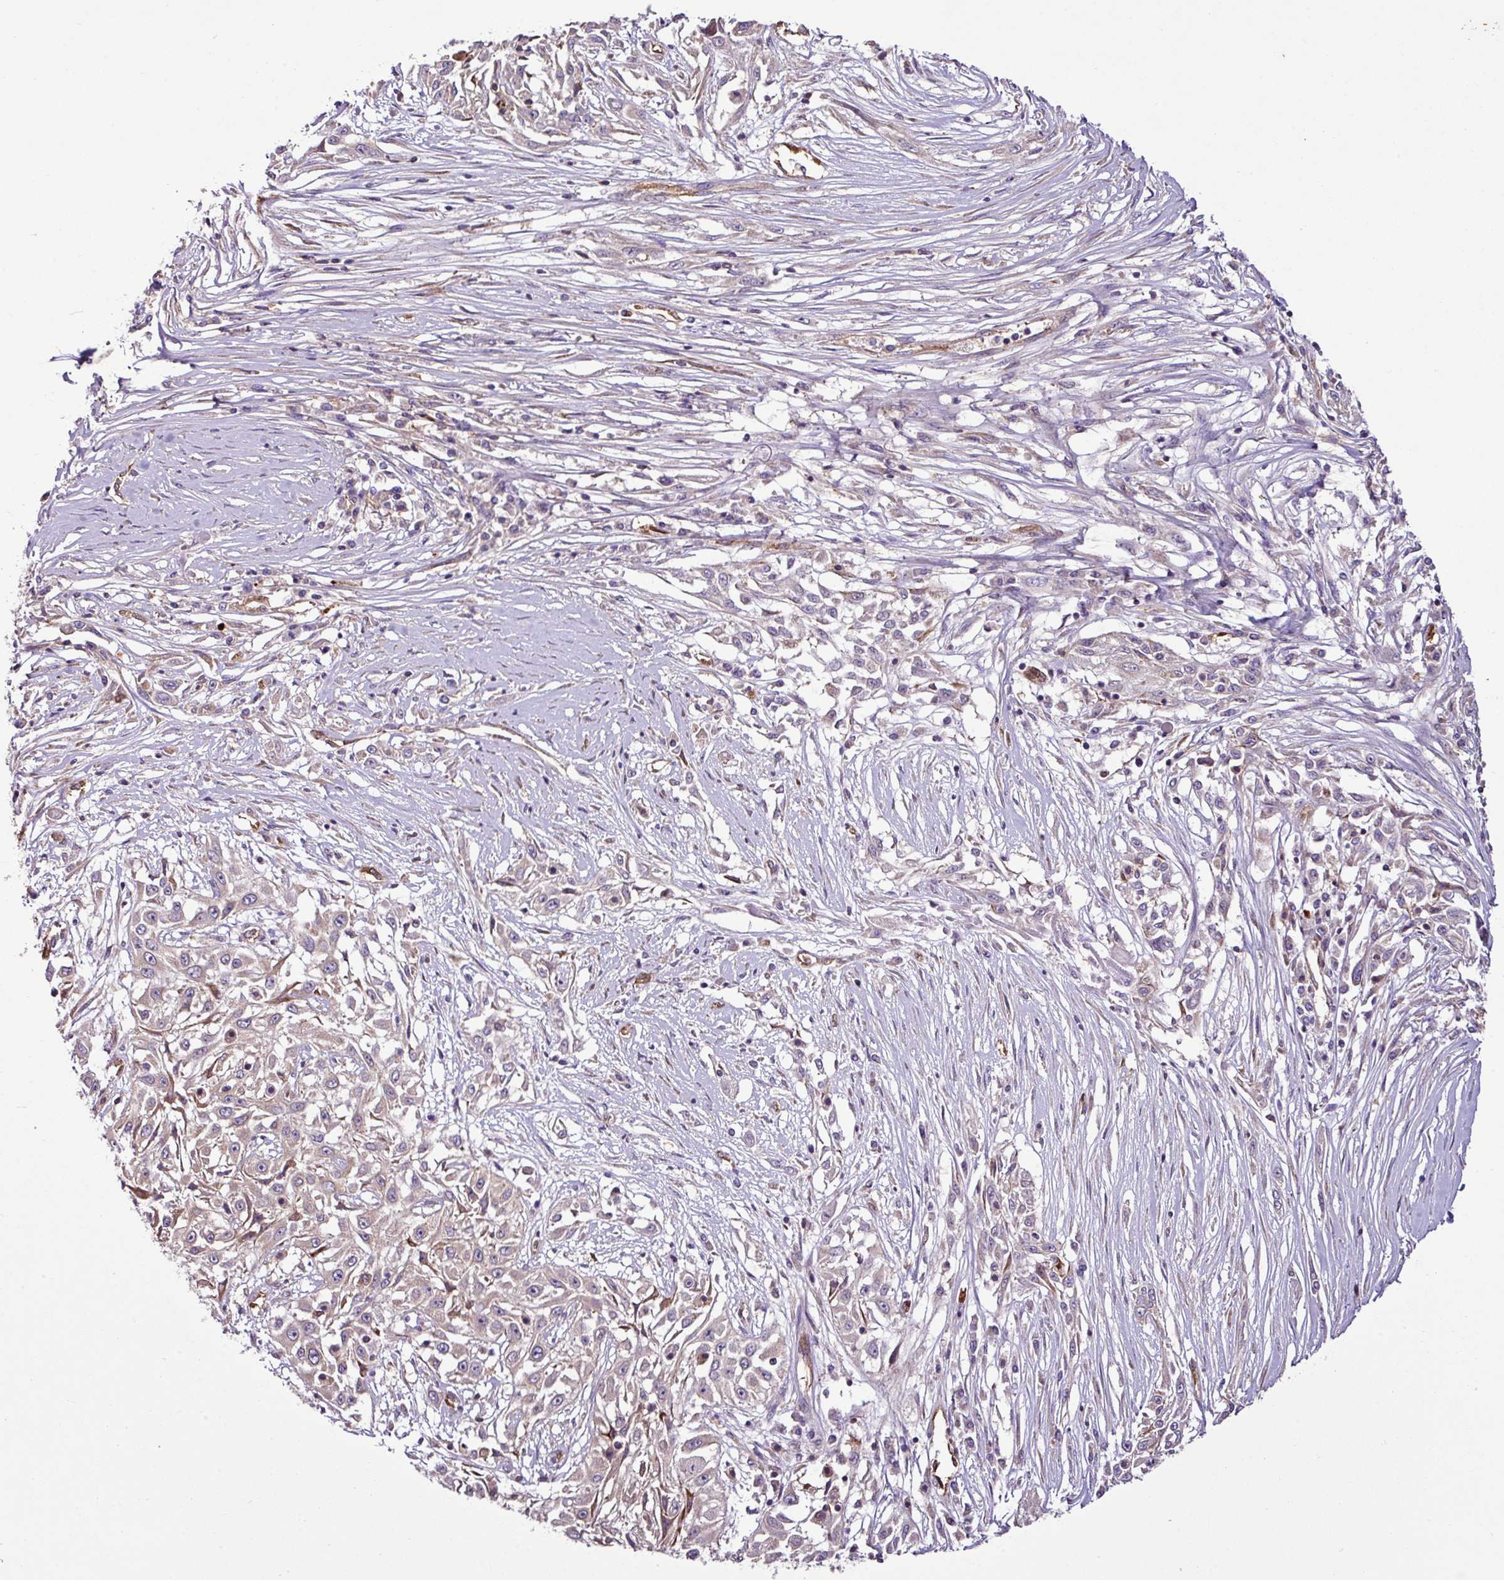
{"staining": {"intensity": "negative", "quantity": "none", "location": "none"}, "tissue": "skin cancer", "cell_type": "Tumor cells", "image_type": "cancer", "snomed": [{"axis": "morphology", "description": "Squamous cell carcinoma, NOS"}, {"axis": "morphology", "description": "Squamous cell carcinoma, metastatic, NOS"}, {"axis": "topography", "description": "Skin"}, {"axis": "topography", "description": "Lymph node"}], "caption": "Immunohistochemical staining of human squamous cell carcinoma (skin) demonstrates no significant positivity in tumor cells.", "gene": "ZNF106", "patient": {"sex": "male", "age": 75}}